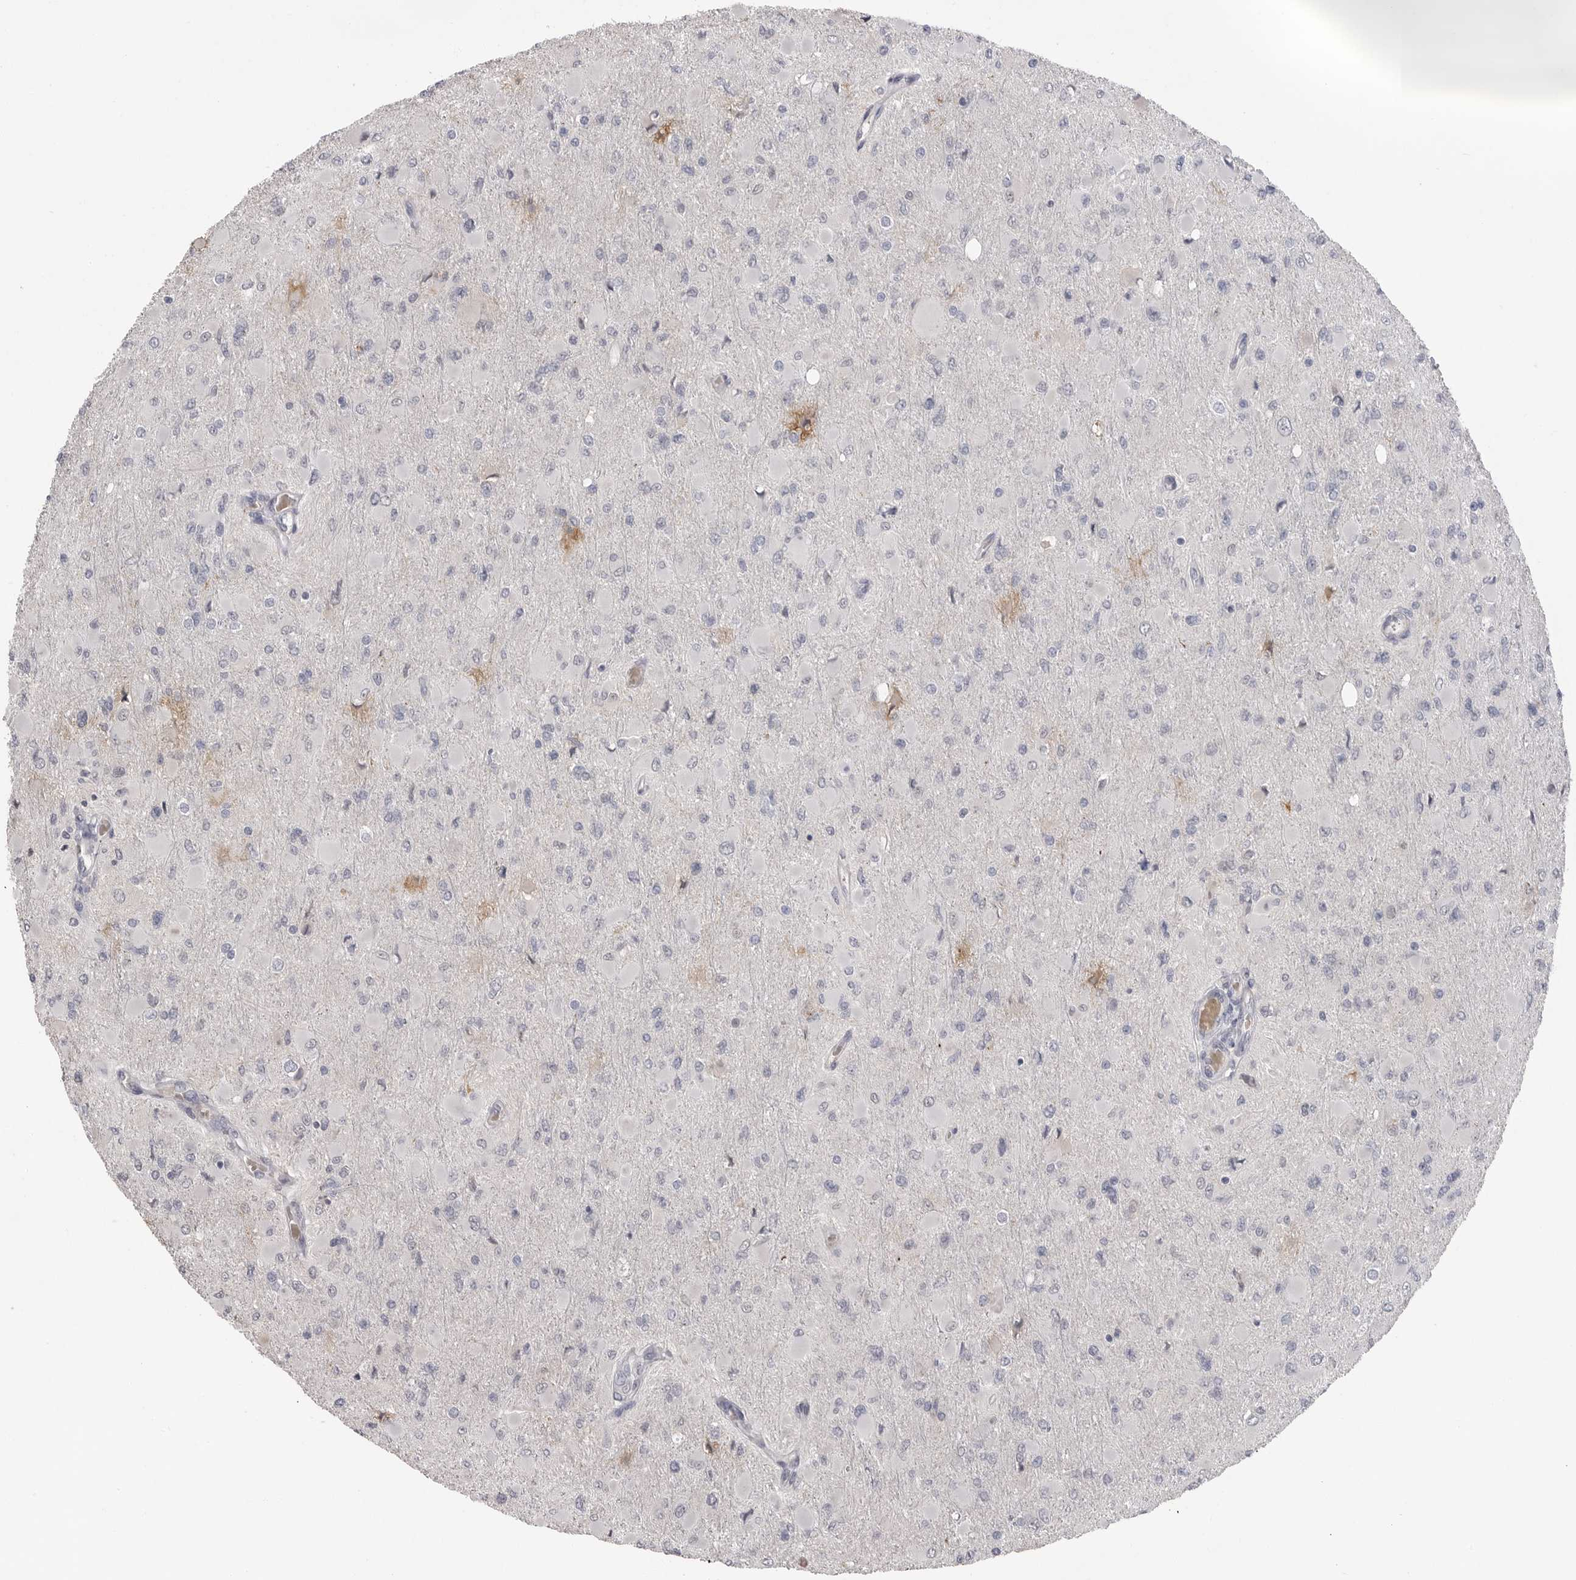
{"staining": {"intensity": "negative", "quantity": "none", "location": "none"}, "tissue": "glioma", "cell_type": "Tumor cells", "image_type": "cancer", "snomed": [{"axis": "morphology", "description": "Glioma, malignant, High grade"}, {"axis": "topography", "description": "Cerebral cortex"}], "caption": "Immunohistochemistry of human malignant glioma (high-grade) reveals no positivity in tumor cells.", "gene": "PLEKHF1", "patient": {"sex": "female", "age": 36}}